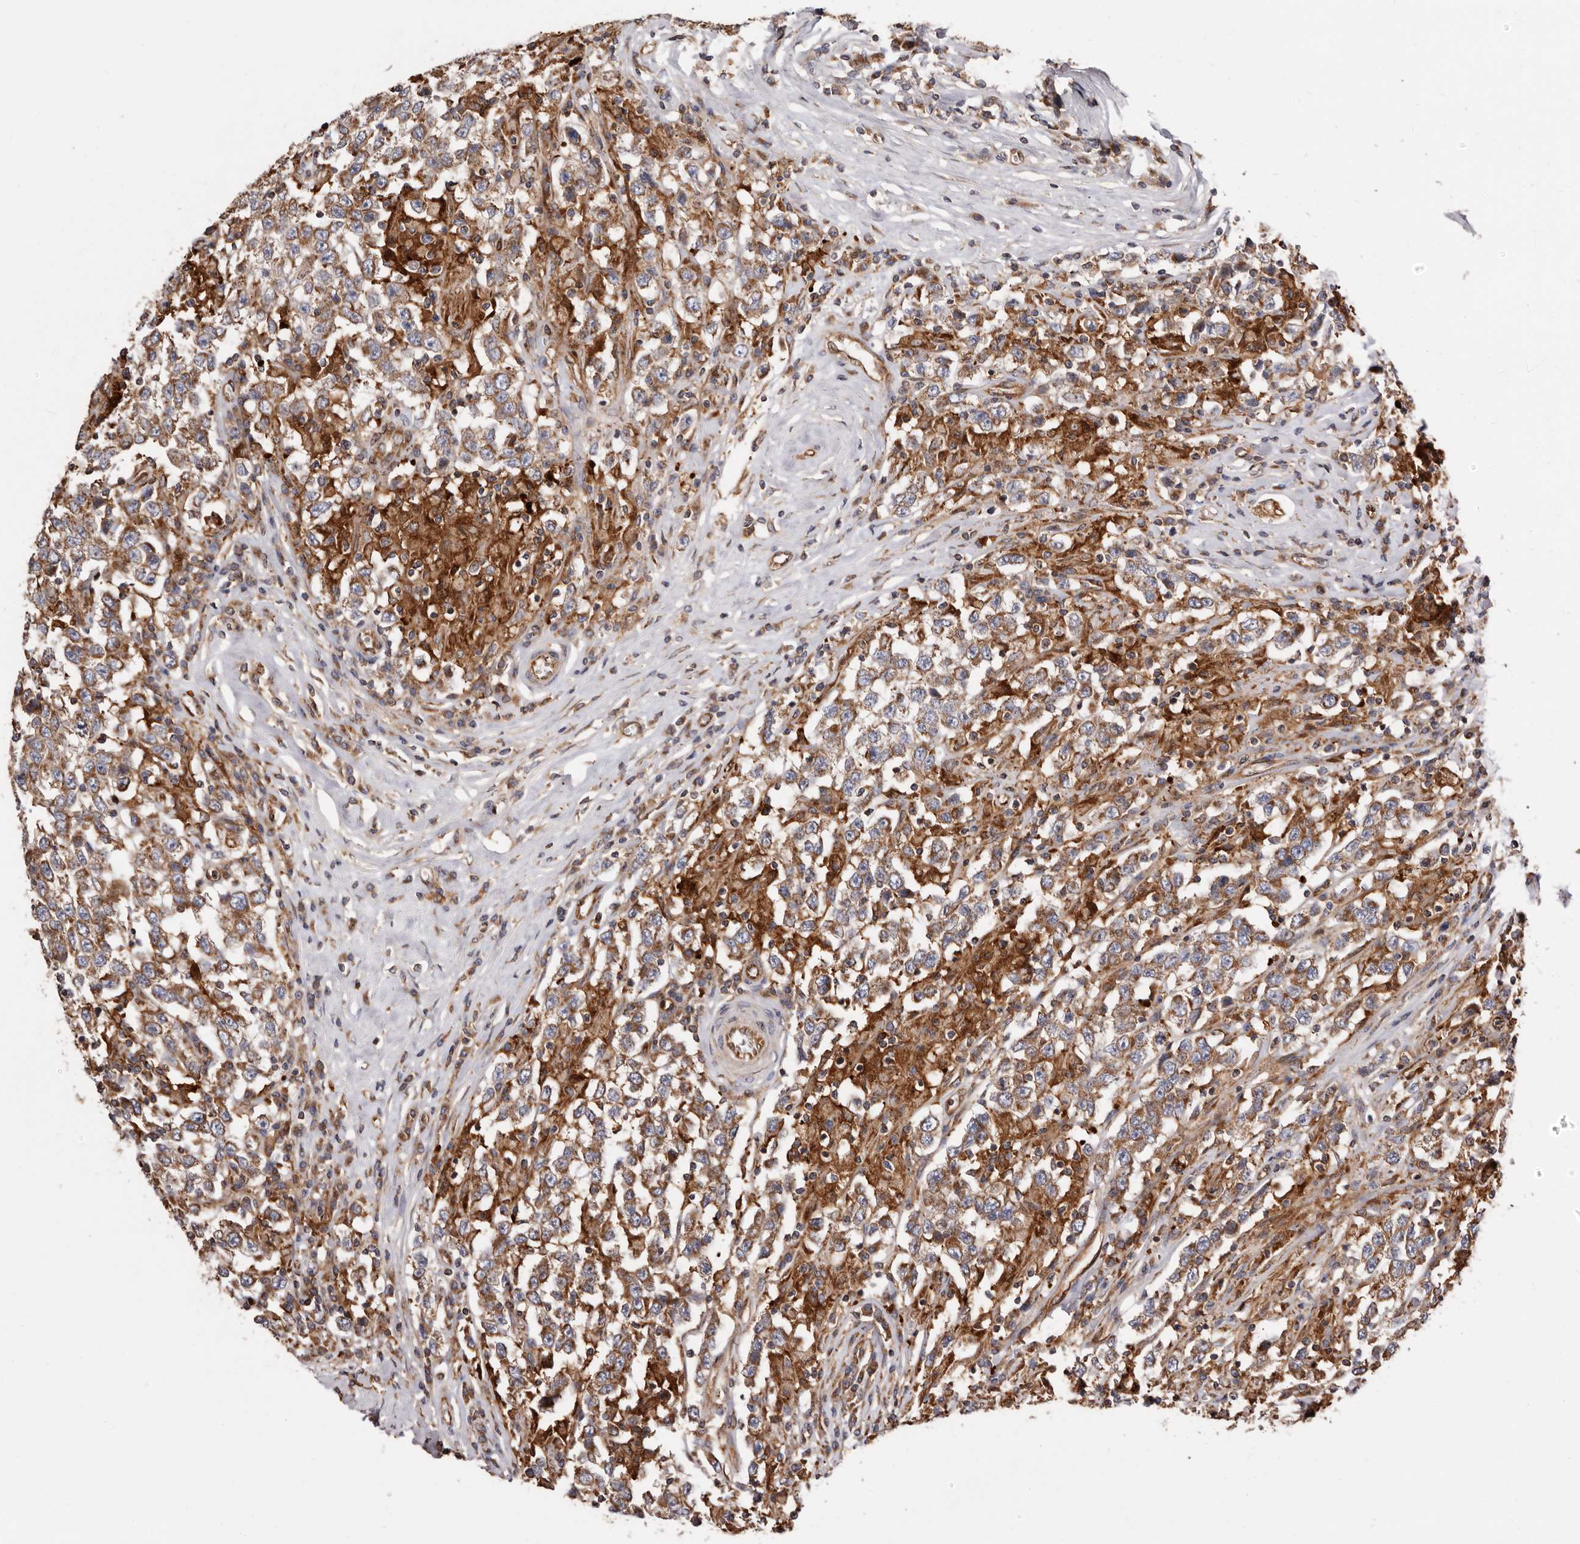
{"staining": {"intensity": "moderate", "quantity": ">75%", "location": "cytoplasmic/membranous"}, "tissue": "testis cancer", "cell_type": "Tumor cells", "image_type": "cancer", "snomed": [{"axis": "morphology", "description": "Seminoma, NOS"}, {"axis": "topography", "description": "Testis"}], "caption": "IHC photomicrograph of neoplastic tissue: testis seminoma stained using immunohistochemistry (IHC) displays medium levels of moderate protein expression localized specifically in the cytoplasmic/membranous of tumor cells, appearing as a cytoplasmic/membranous brown color.", "gene": "COQ8B", "patient": {"sex": "male", "age": 41}}